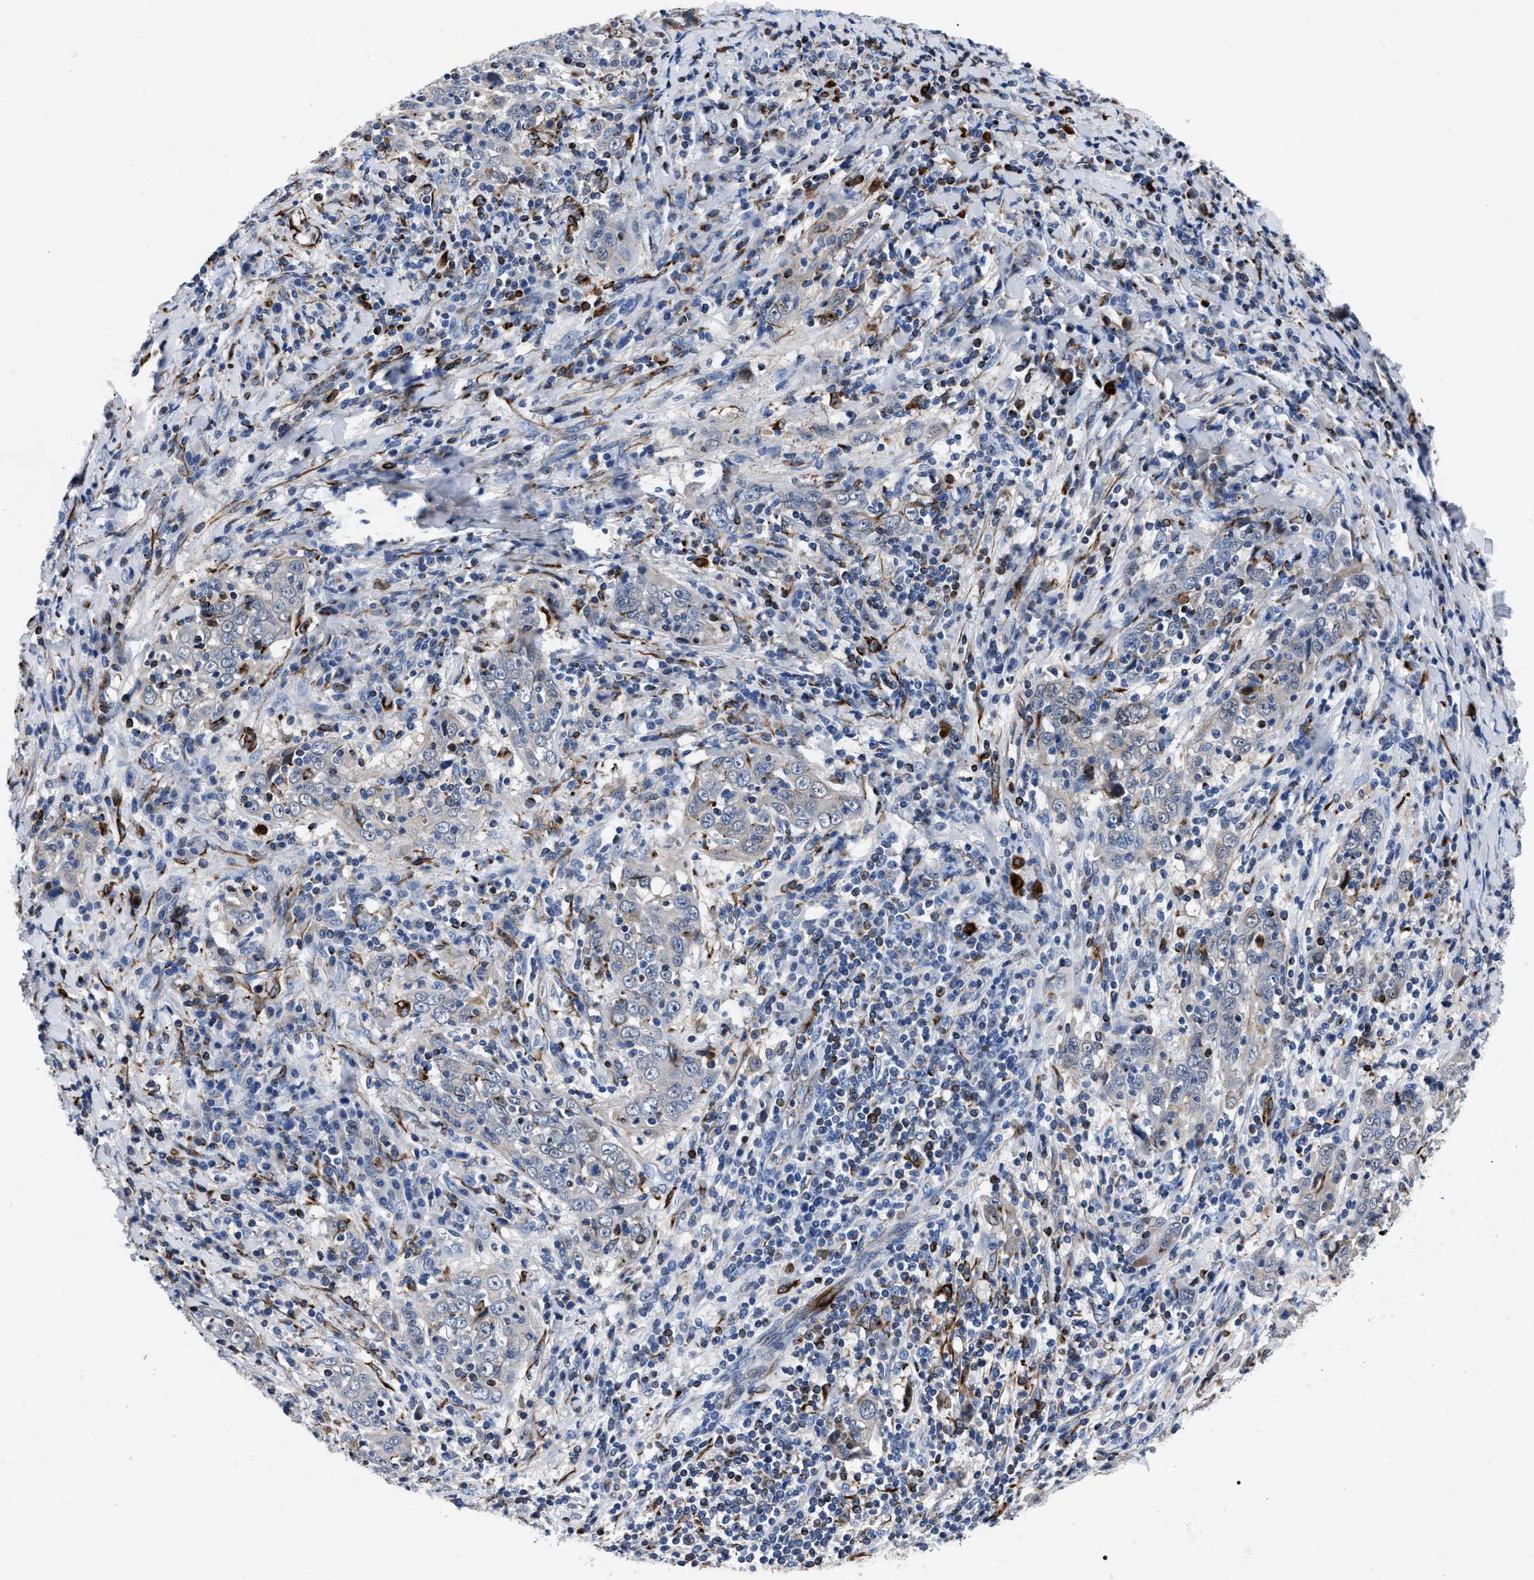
{"staining": {"intensity": "negative", "quantity": "none", "location": "none"}, "tissue": "cervical cancer", "cell_type": "Tumor cells", "image_type": "cancer", "snomed": [{"axis": "morphology", "description": "Squamous cell carcinoma, NOS"}, {"axis": "topography", "description": "Cervix"}], "caption": "DAB immunohistochemical staining of human squamous cell carcinoma (cervical) displays no significant staining in tumor cells.", "gene": "OR10G3", "patient": {"sex": "female", "age": 46}}